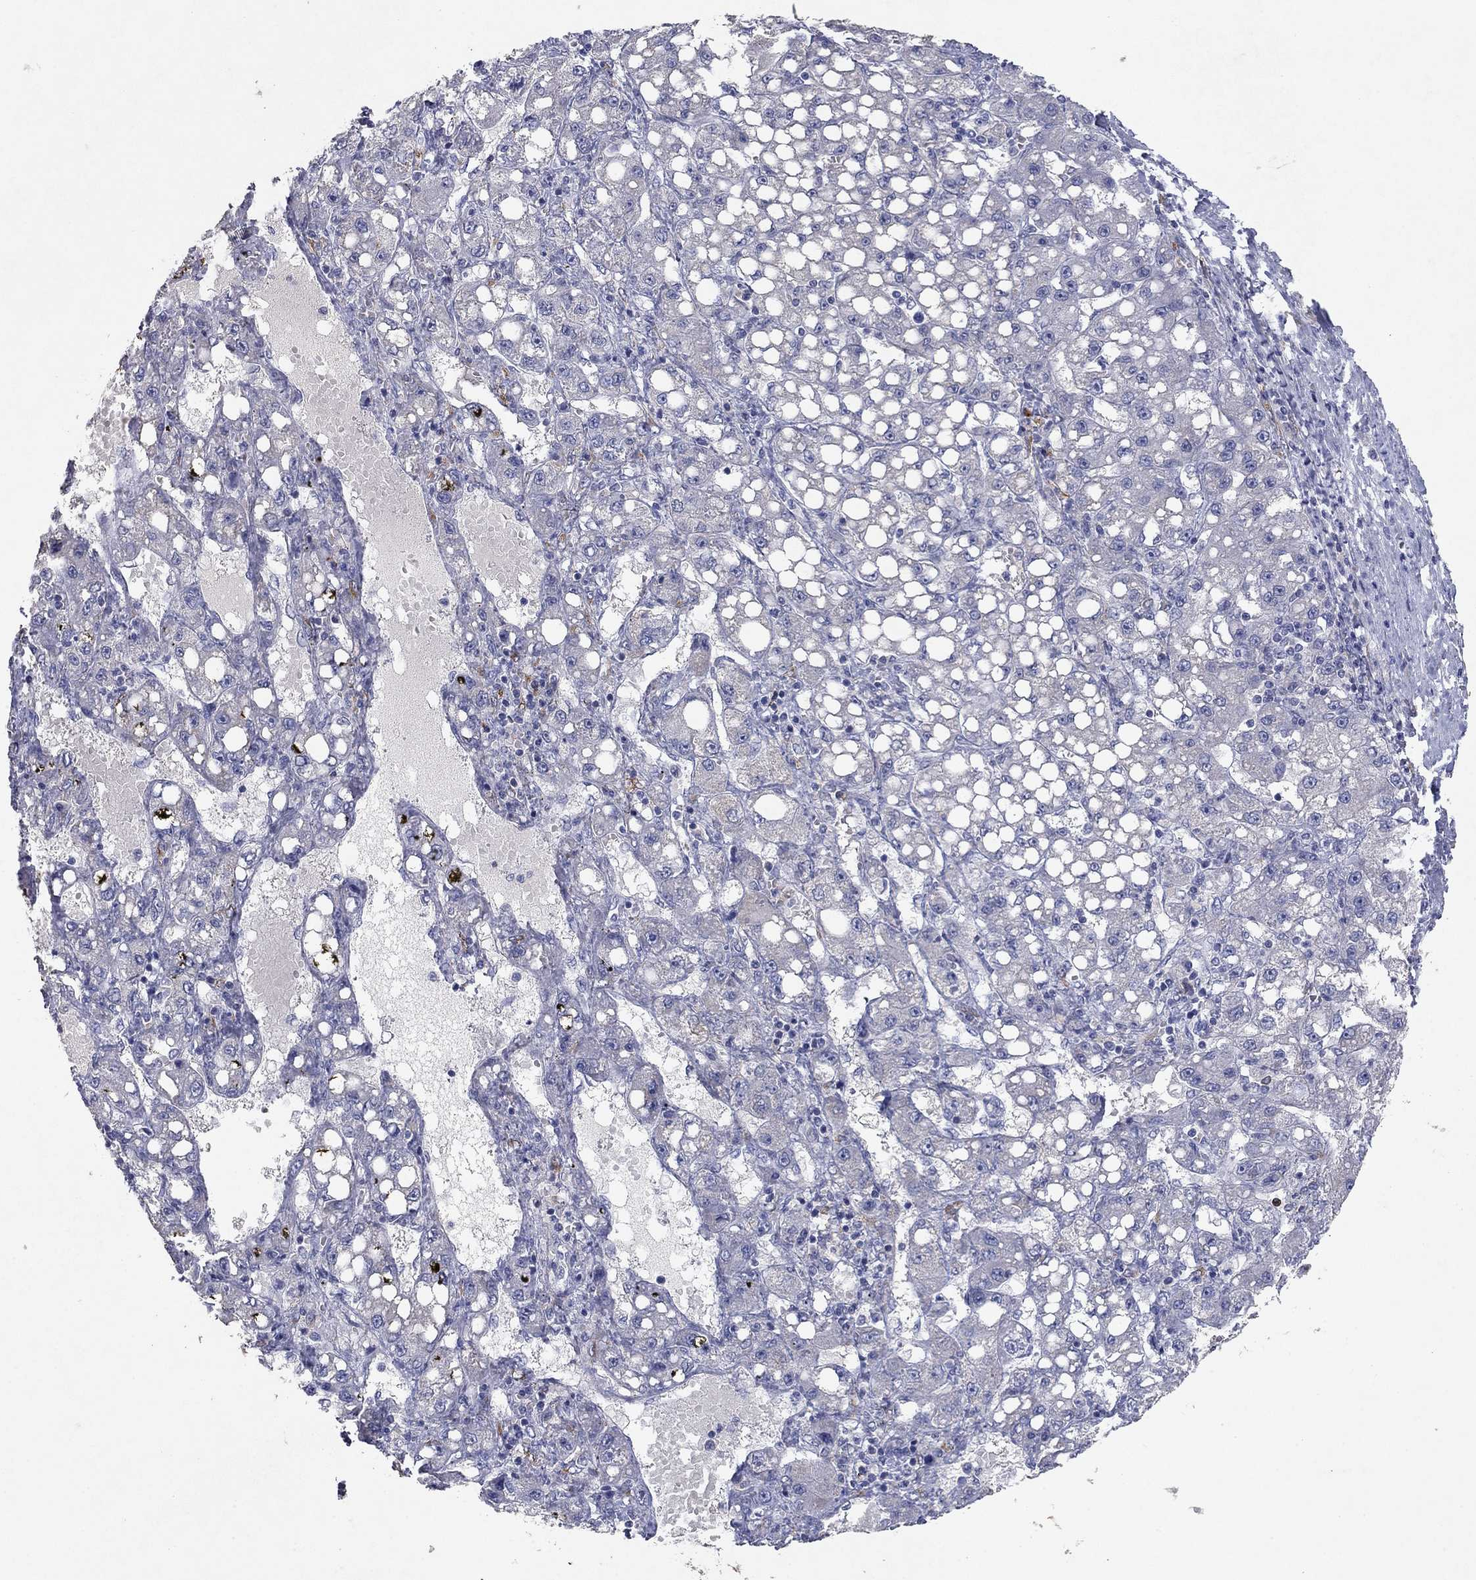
{"staining": {"intensity": "negative", "quantity": "none", "location": "none"}, "tissue": "liver cancer", "cell_type": "Tumor cells", "image_type": "cancer", "snomed": [{"axis": "morphology", "description": "Carcinoma, Hepatocellular, NOS"}, {"axis": "topography", "description": "Liver"}], "caption": "Human hepatocellular carcinoma (liver) stained for a protein using immunohistochemistry (IHC) demonstrates no positivity in tumor cells.", "gene": "PTGDS", "patient": {"sex": "female", "age": 65}}